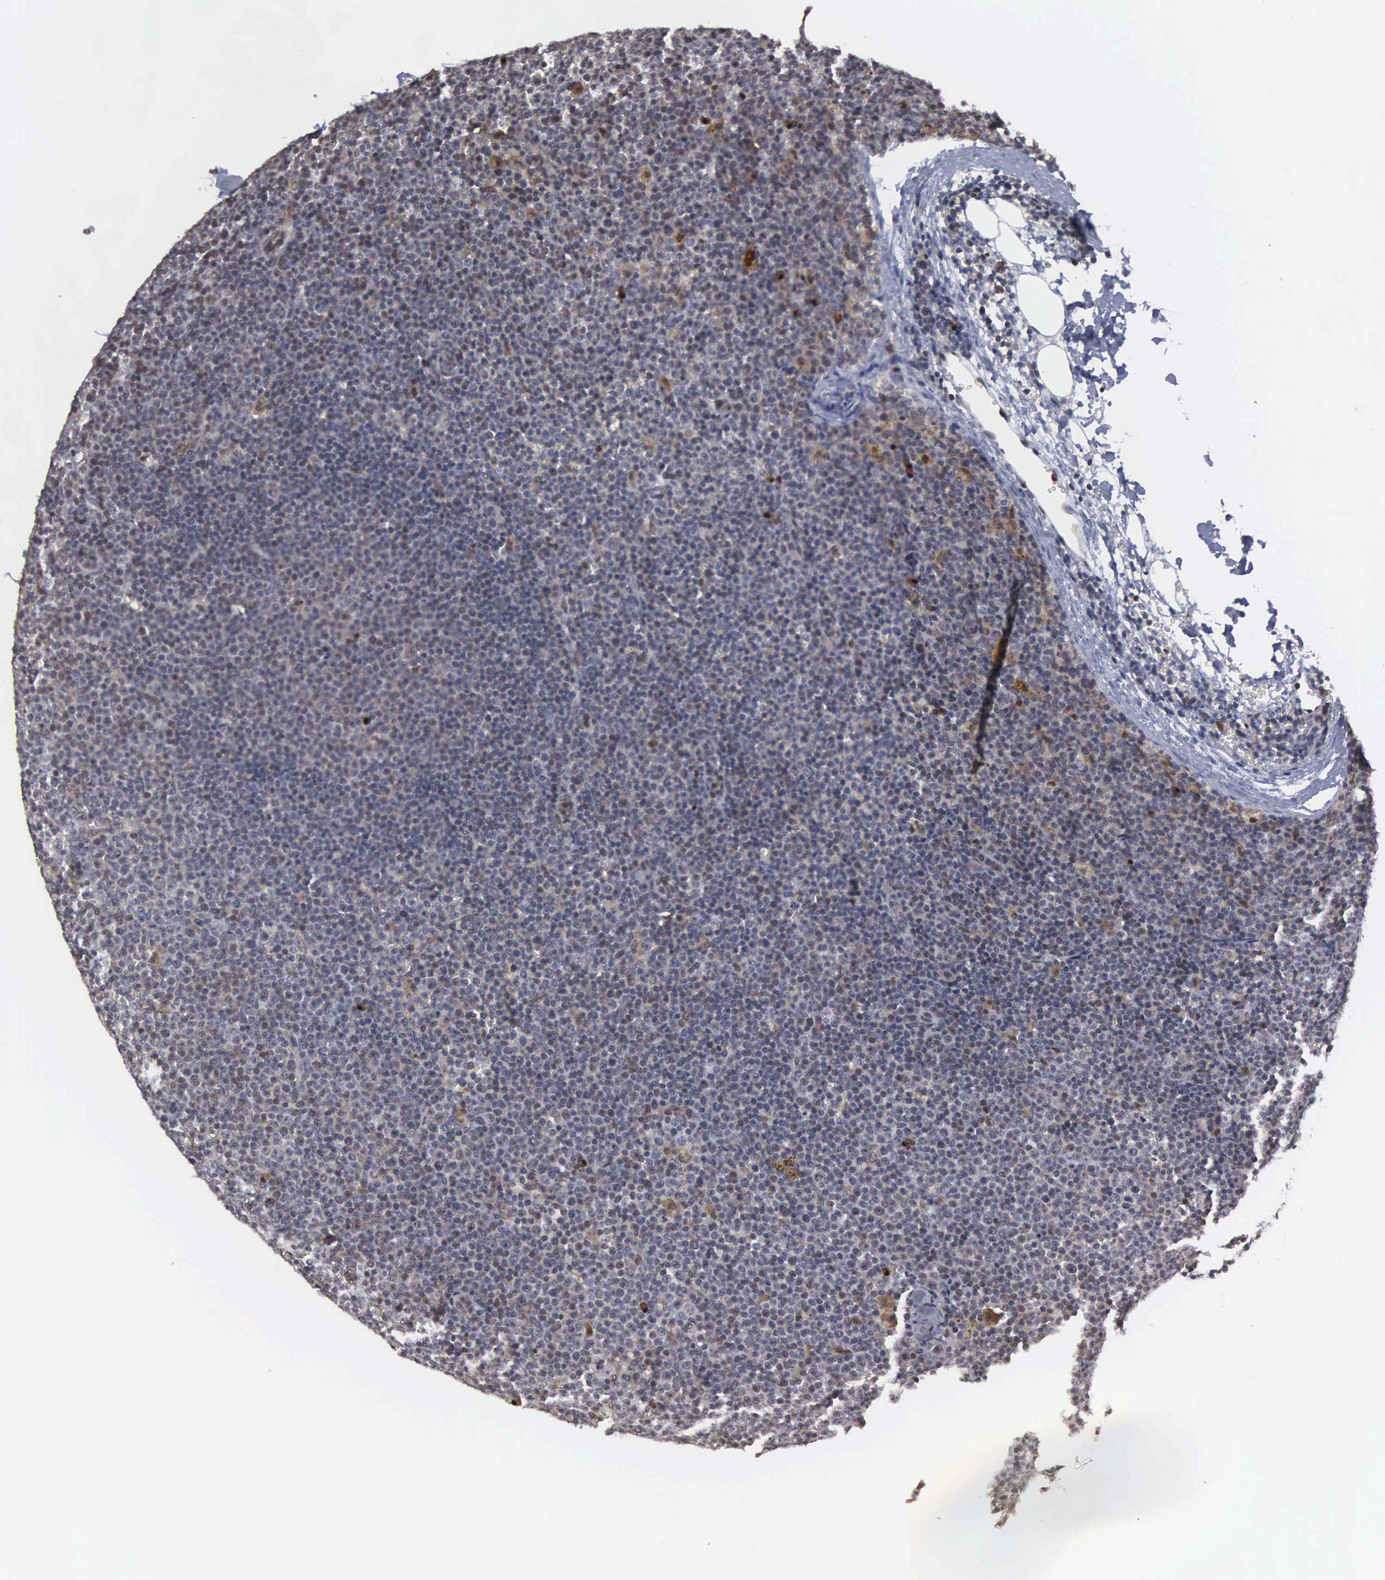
{"staining": {"intensity": "weak", "quantity": "<25%", "location": "nuclear"}, "tissue": "lymphoma", "cell_type": "Tumor cells", "image_type": "cancer", "snomed": [{"axis": "morphology", "description": "Malignant lymphoma, non-Hodgkin's type, Low grade"}, {"axis": "topography", "description": "Lymph node"}], "caption": "Malignant lymphoma, non-Hodgkin's type (low-grade) was stained to show a protein in brown. There is no significant staining in tumor cells.", "gene": "TRMT5", "patient": {"sex": "male", "age": 50}}